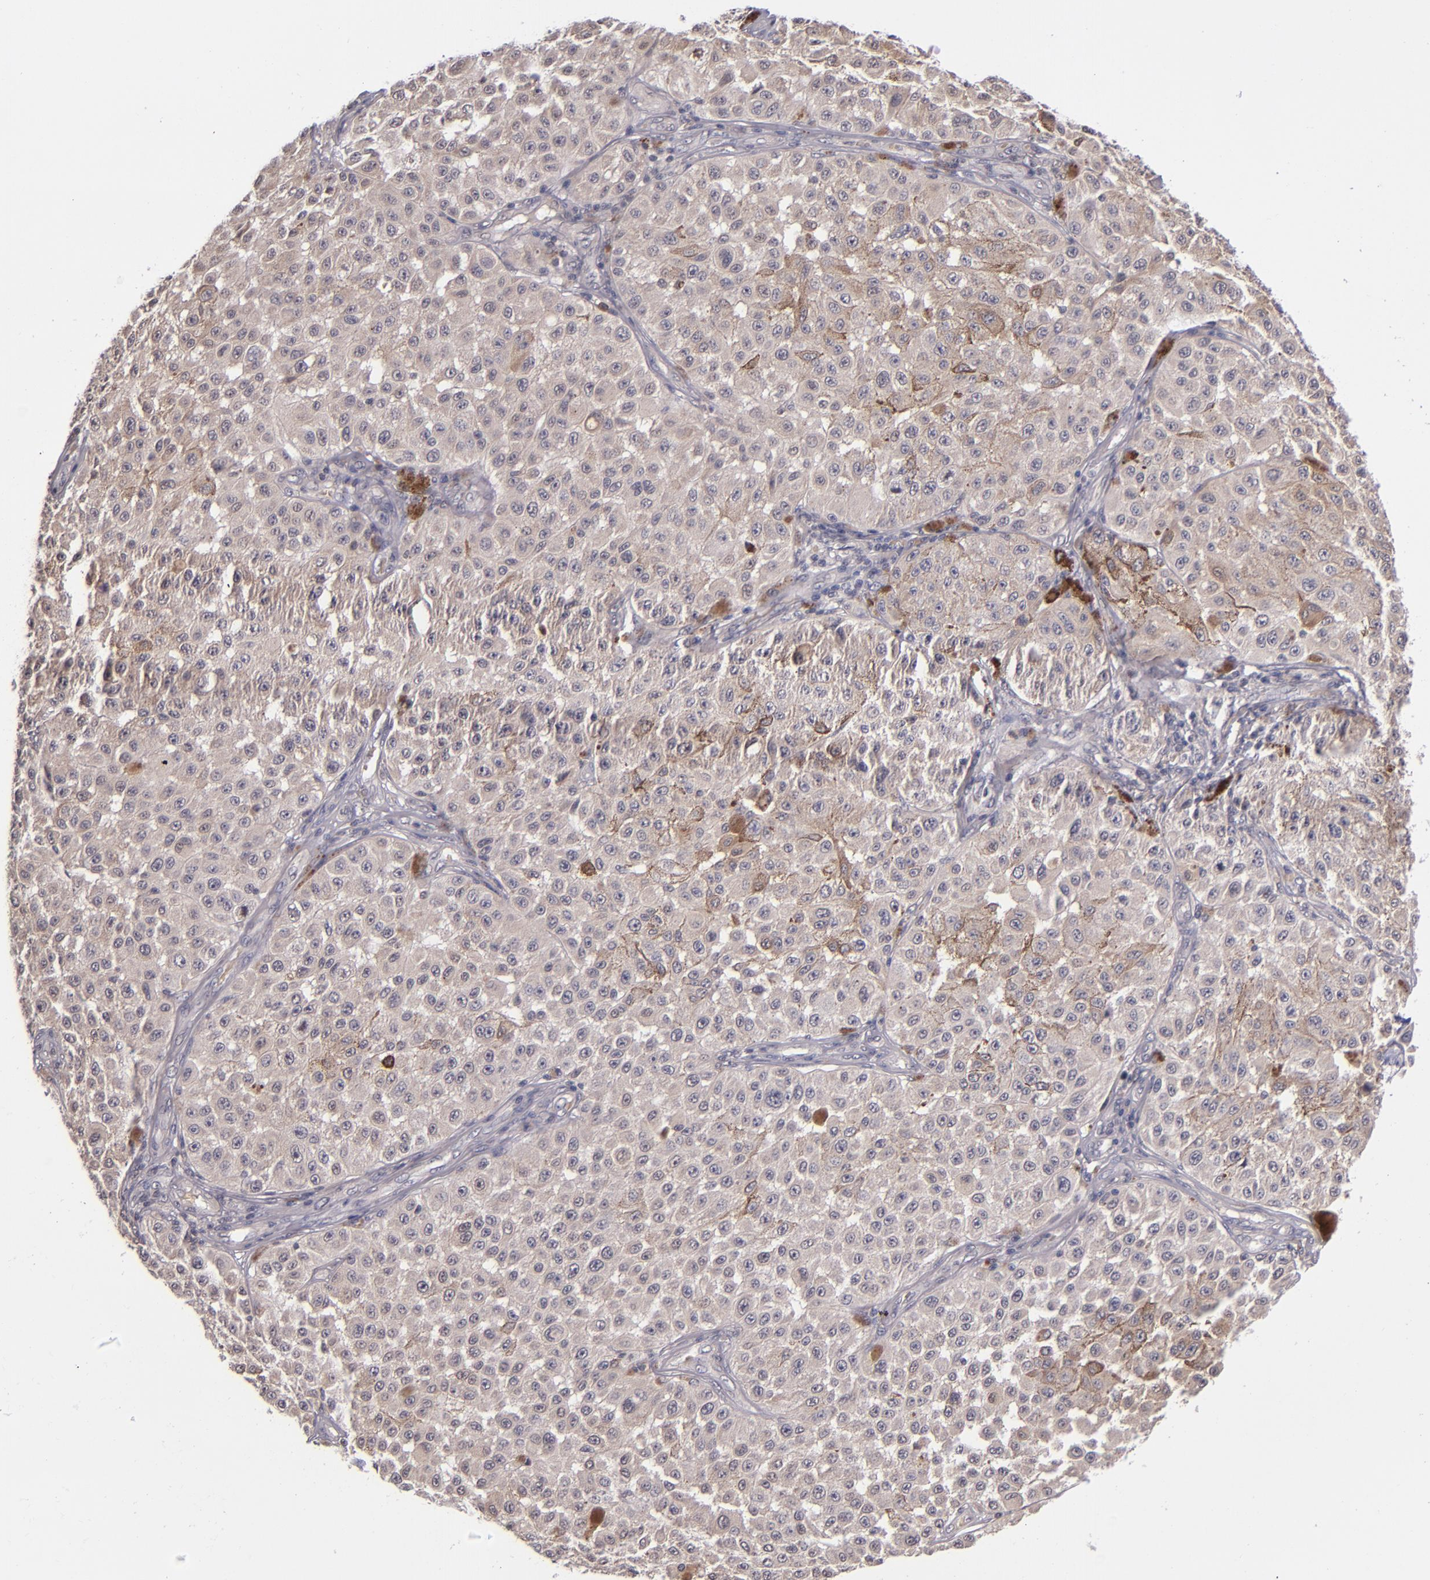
{"staining": {"intensity": "weak", "quantity": ">75%", "location": "cytoplasmic/membranous"}, "tissue": "melanoma", "cell_type": "Tumor cells", "image_type": "cancer", "snomed": [{"axis": "morphology", "description": "Malignant melanoma, NOS"}, {"axis": "topography", "description": "Skin"}], "caption": "Malignant melanoma stained for a protein reveals weak cytoplasmic/membranous positivity in tumor cells.", "gene": "TSC2", "patient": {"sex": "female", "age": 64}}